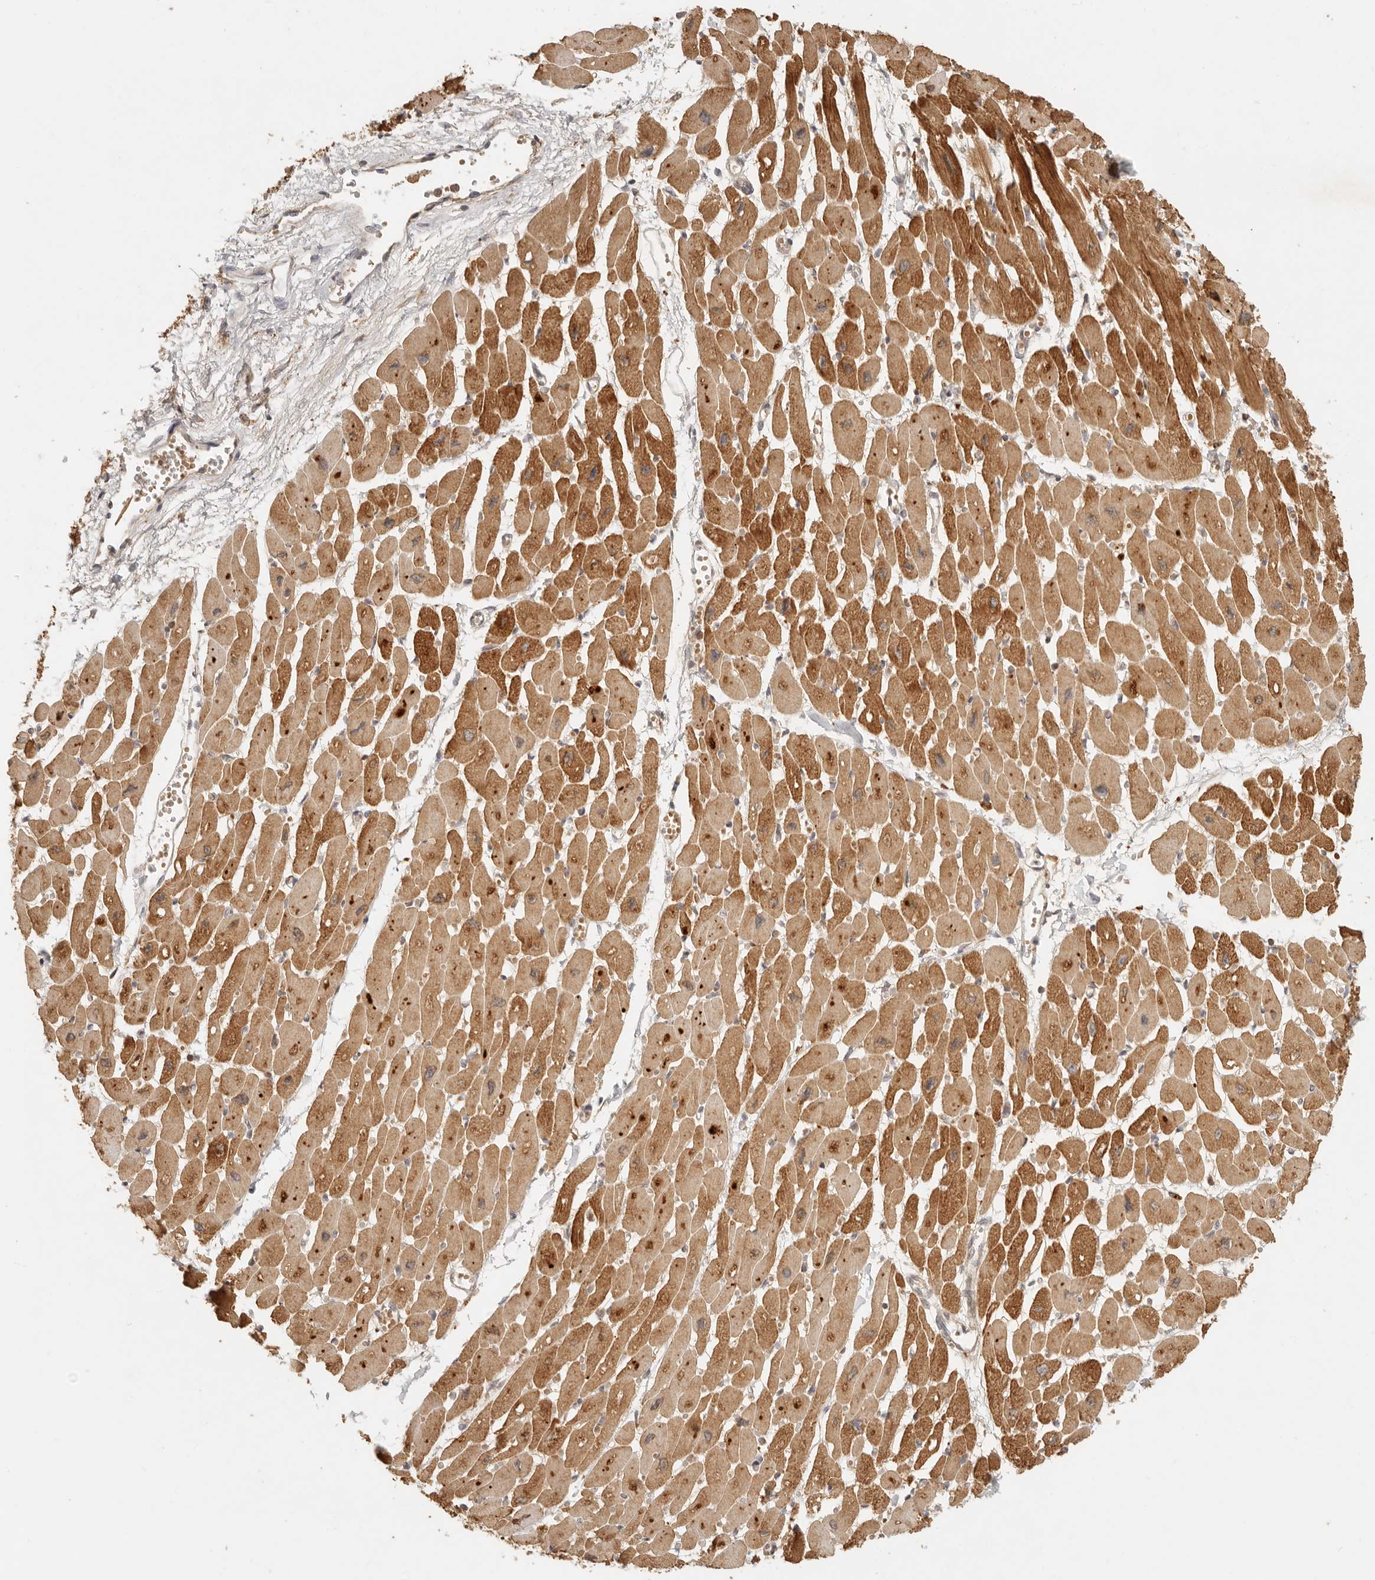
{"staining": {"intensity": "strong", "quantity": ">75%", "location": "cytoplasmic/membranous,nuclear"}, "tissue": "heart muscle", "cell_type": "Cardiomyocytes", "image_type": "normal", "snomed": [{"axis": "morphology", "description": "Normal tissue, NOS"}, {"axis": "topography", "description": "Heart"}], "caption": "IHC of unremarkable human heart muscle shows high levels of strong cytoplasmic/membranous,nuclear positivity in about >75% of cardiomyocytes.", "gene": "ANKRD61", "patient": {"sex": "female", "age": 54}}